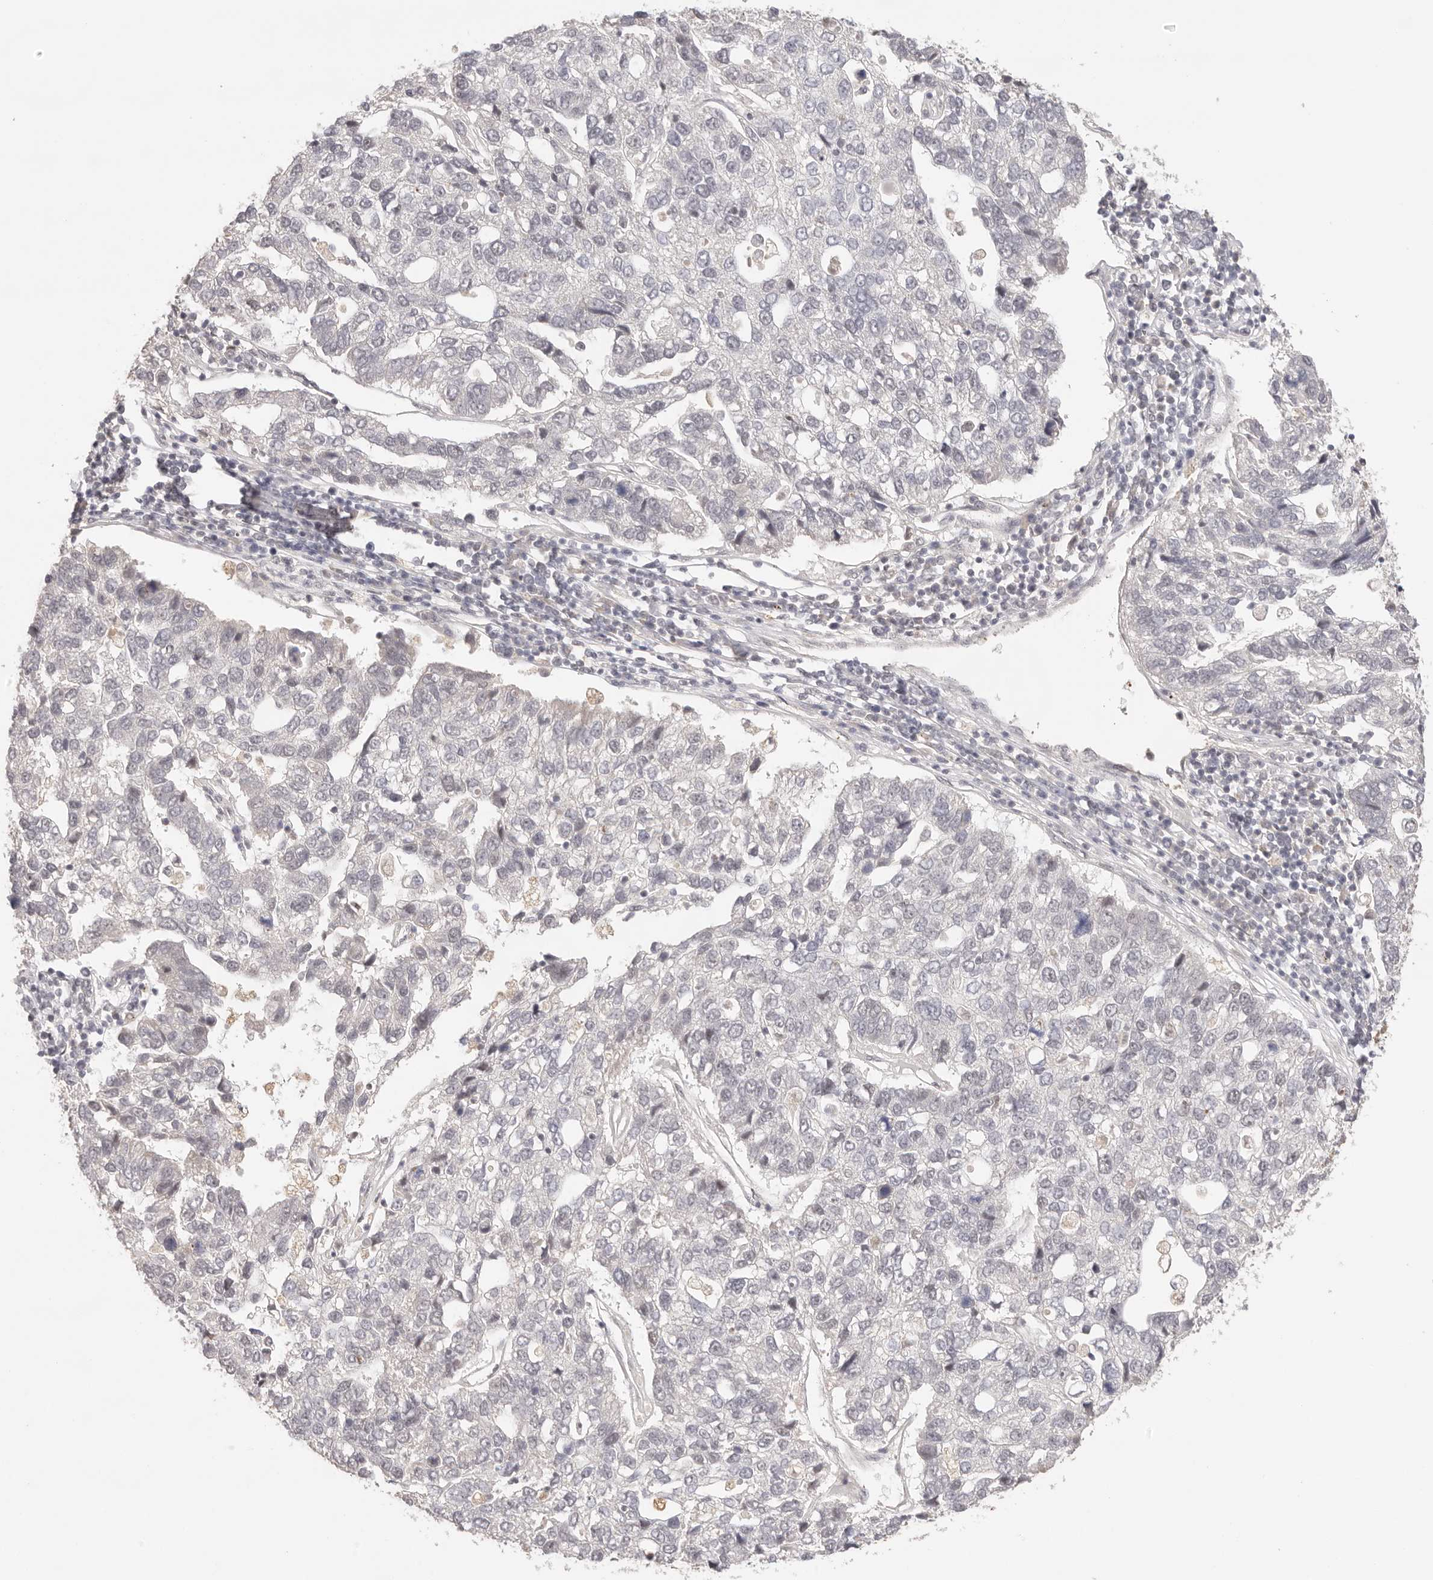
{"staining": {"intensity": "weak", "quantity": "<25%", "location": "nuclear"}, "tissue": "pancreatic cancer", "cell_type": "Tumor cells", "image_type": "cancer", "snomed": [{"axis": "morphology", "description": "Adenocarcinoma, NOS"}, {"axis": "topography", "description": "Pancreas"}], "caption": "A histopathology image of pancreatic cancer stained for a protein displays no brown staining in tumor cells. Brightfield microscopy of immunohistochemistry stained with DAB (brown) and hematoxylin (blue), captured at high magnification.", "gene": "RFC3", "patient": {"sex": "female", "age": 61}}